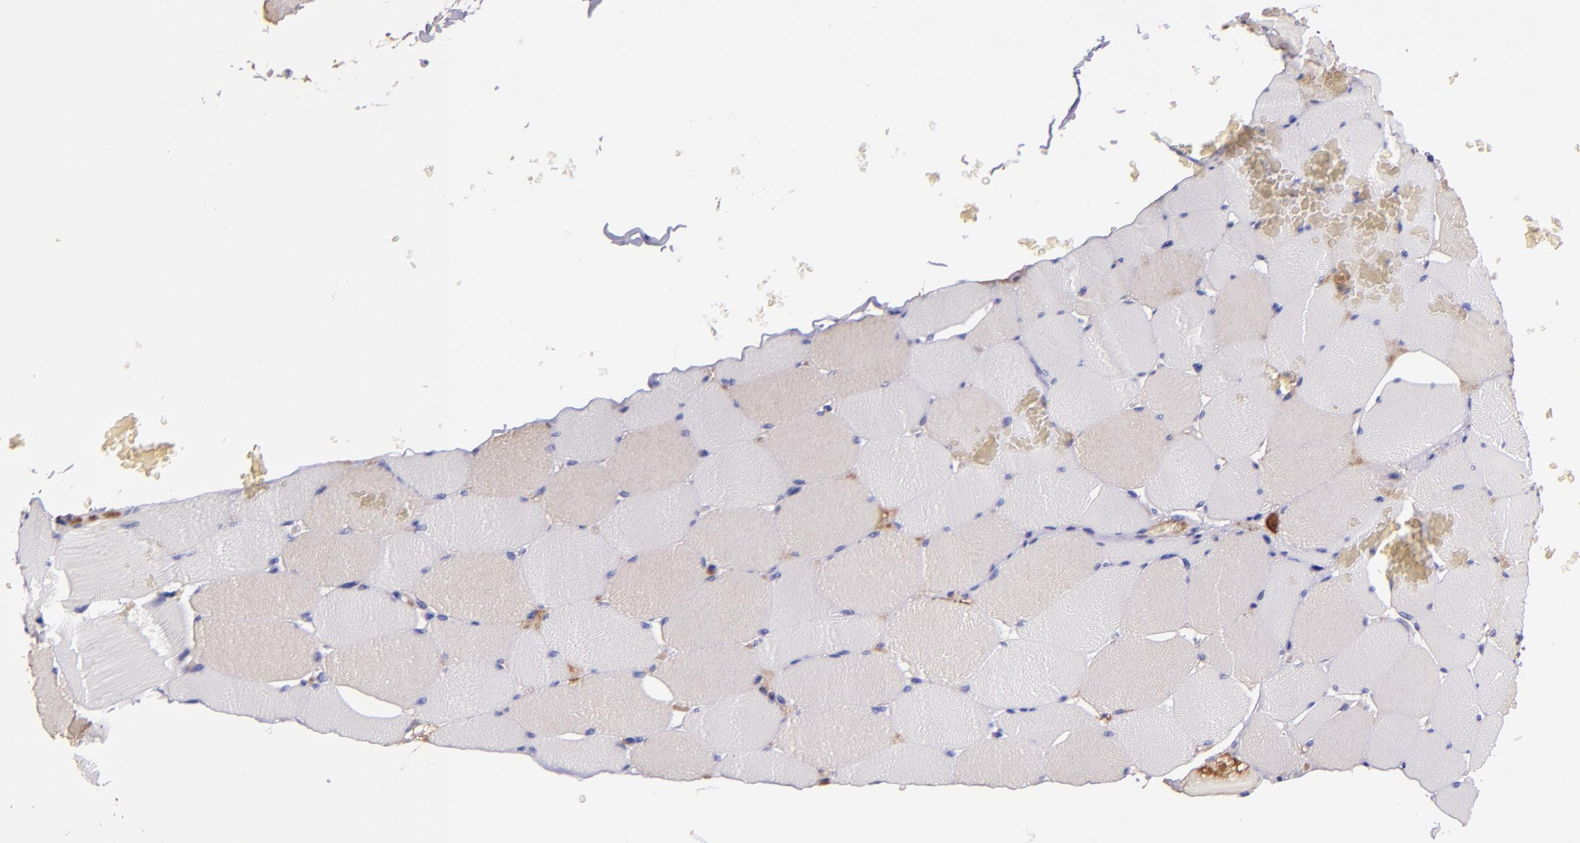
{"staining": {"intensity": "weak", "quantity": "25%-75%", "location": "cytoplasmic/membranous"}, "tissue": "skeletal muscle", "cell_type": "Myocytes", "image_type": "normal", "snomed": [{"axis": "morphology", "description": "Normal tissue, NOS"}, {"axis": "topography", "description": "Skeletal muscle"}], "caption": "This photomicrograph exhibits normal skeletal muscle stained with IHC to label a protein in brown. The cytoplasmic/membranous of myocytes show weak positivity for the protein. Nuclei are counter-stained blue.", "gene": "KNG1", "patient": {"sex": "male", "age": 62}}